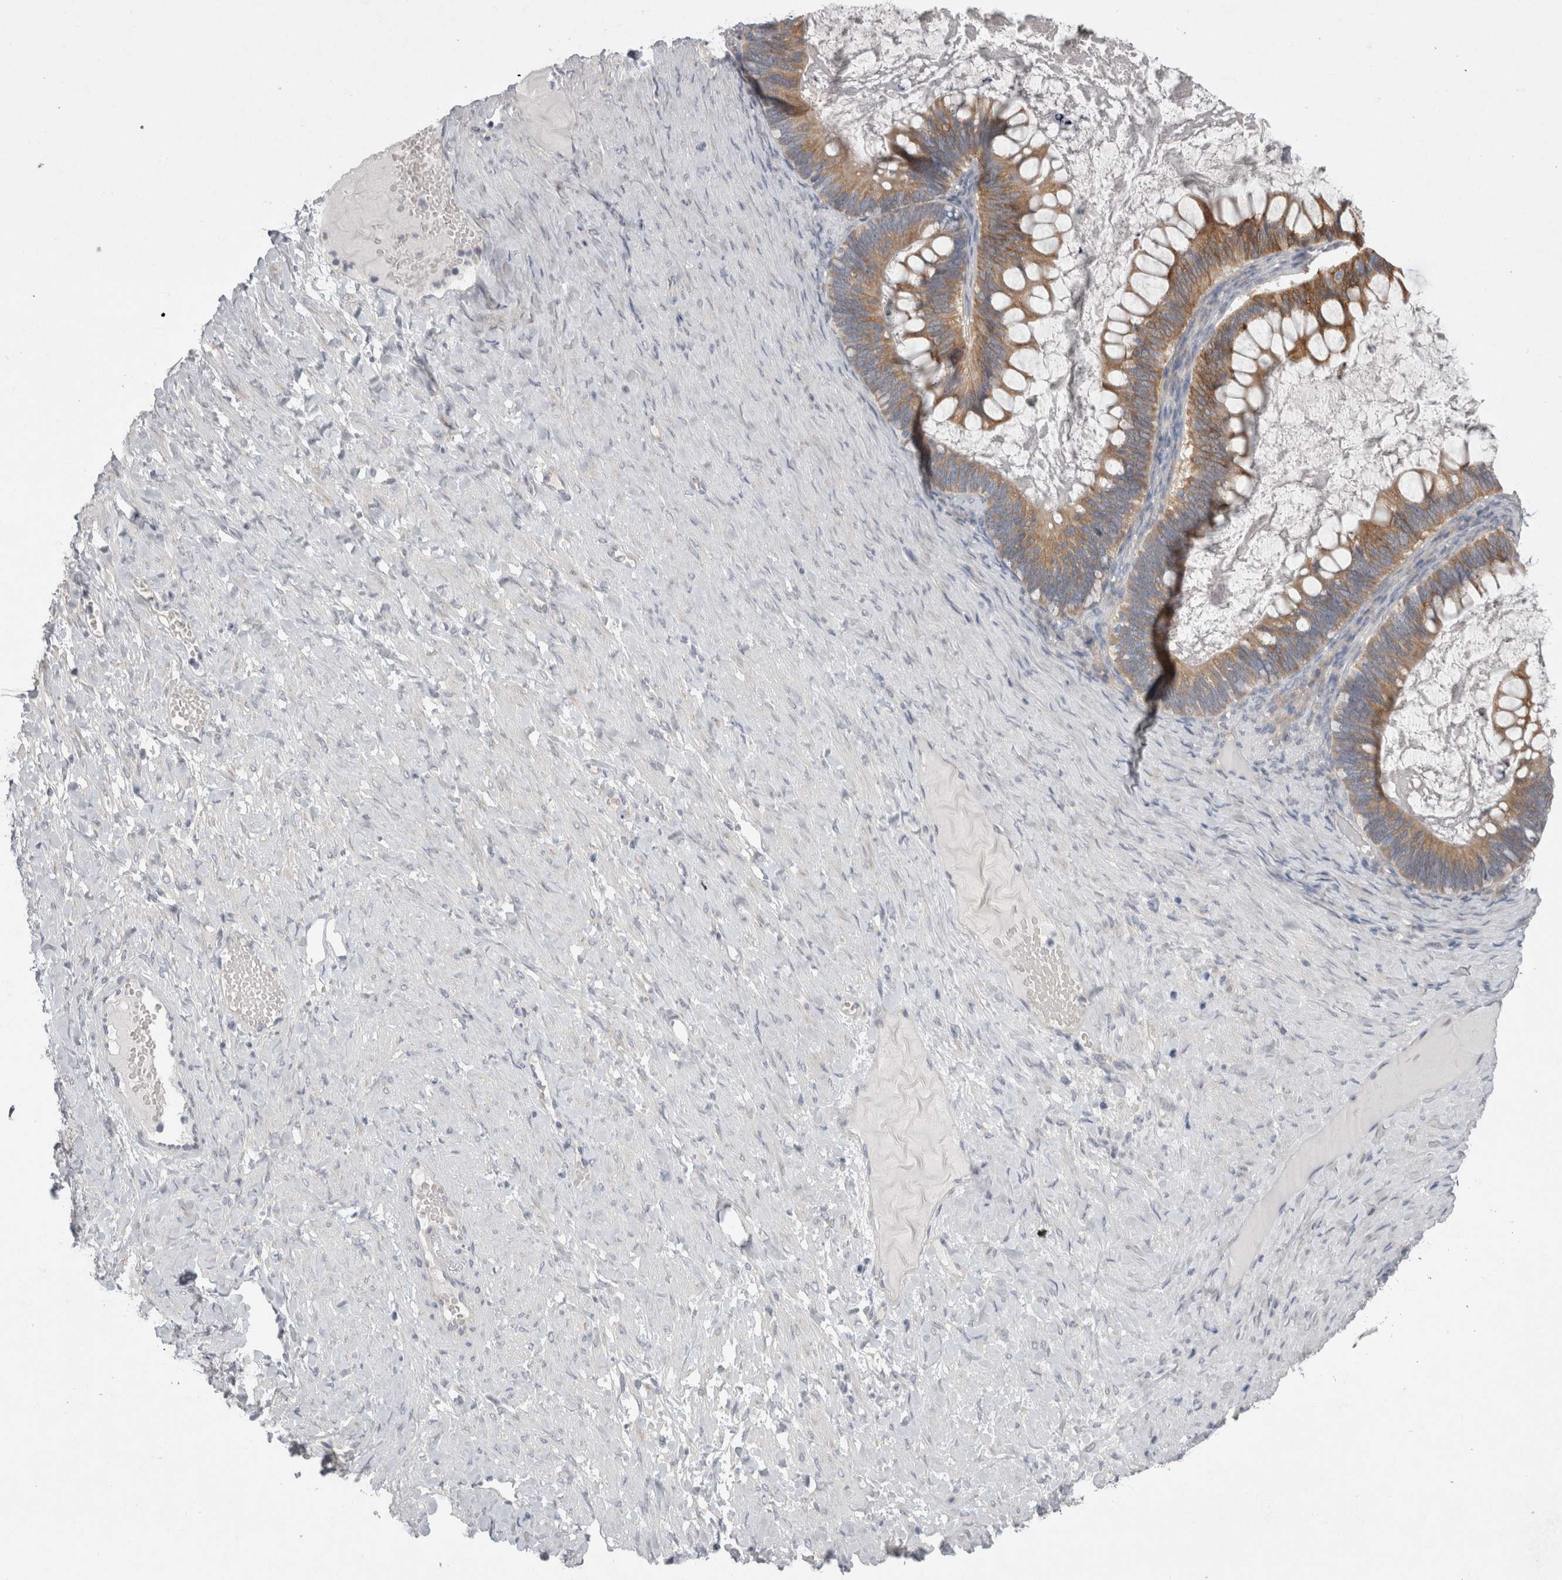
{"staining": {"intensity": "moderate", "quantity": ">75%", "location": "cytoplasmic/membranous"}, "tissue": "ovarian cancer", "cell_type": "Tumor cells", "image_type": "cancer", "snomed": [{"axis": "morphology", "description": "Cystadenocarcinoma, mucinous, NOS"}, {"axis": "topography", "description": "Ovary"}], "caption": "Mucinous cystadenocarcinoma (ovarian) tissue displays moderate cytoplasmic/membranous positivity in about >75% of tumor cells, visualized by immunohistochemistry.", "gene": "LRRC40", "patient": {"sex": "female", "age": 61}}